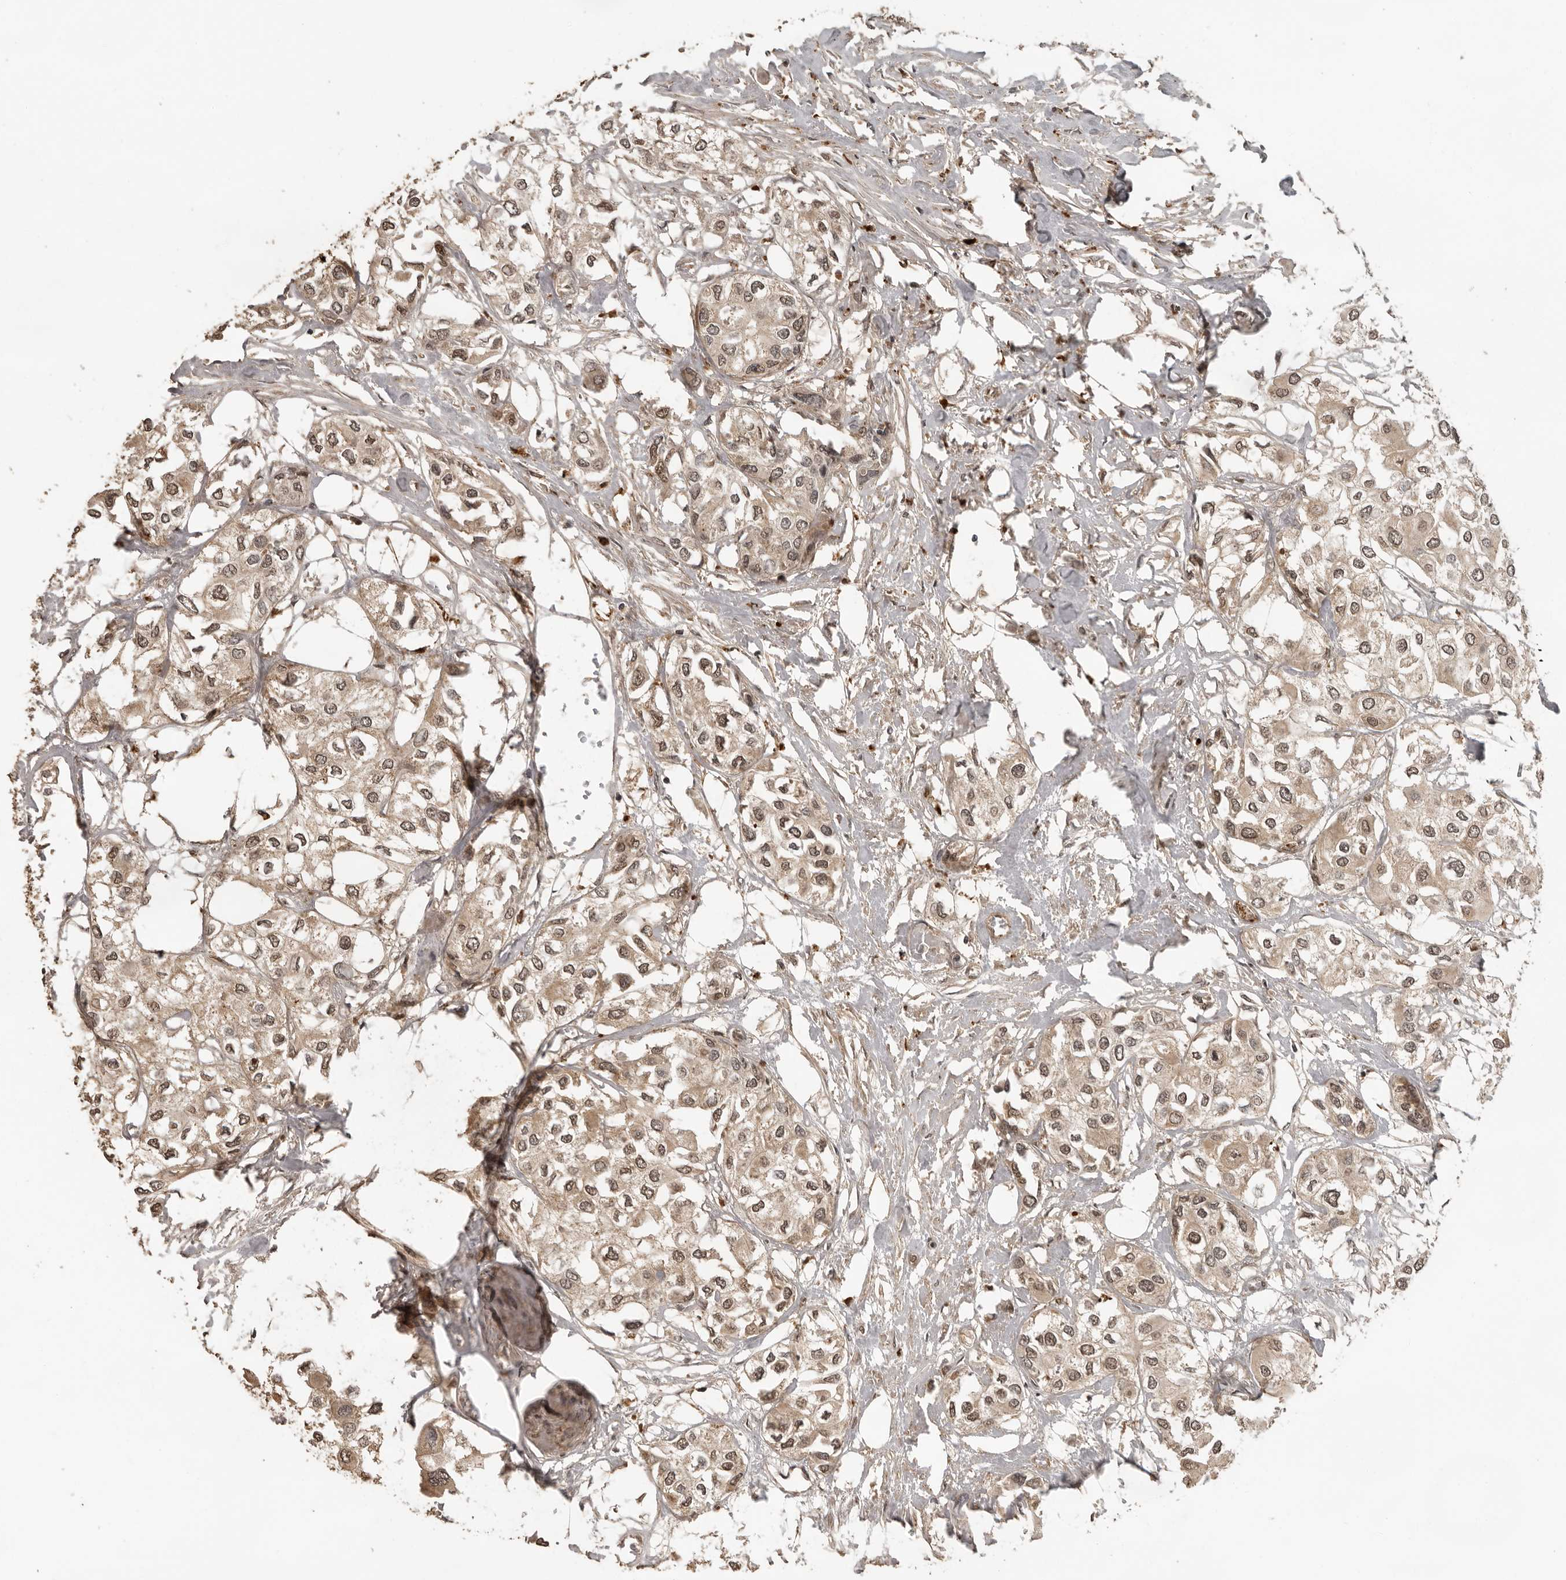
{"staining": {"intensity": "weak", "quantity": ">75%", "location": "cytoplasmic/membranous,nuclear"}, "tissue": "urothelial cancer", "cell_type": "Tumor cells", "image_type": "cancer", "snomed": [{"axis": "morphology", "description": "Urothelial carcinoma, High grade"}, {"axis": "topography", "description": "Urinary bladder"}], "caption": "Immunohistochemical staining of human urothelial cancer demonstrates weak cytoplasmic/membranous and nuclear protein staining in approximately >75% of tumor cells.", "gene": "CTF1", "patient": {"sex": "male", "age": 64}}